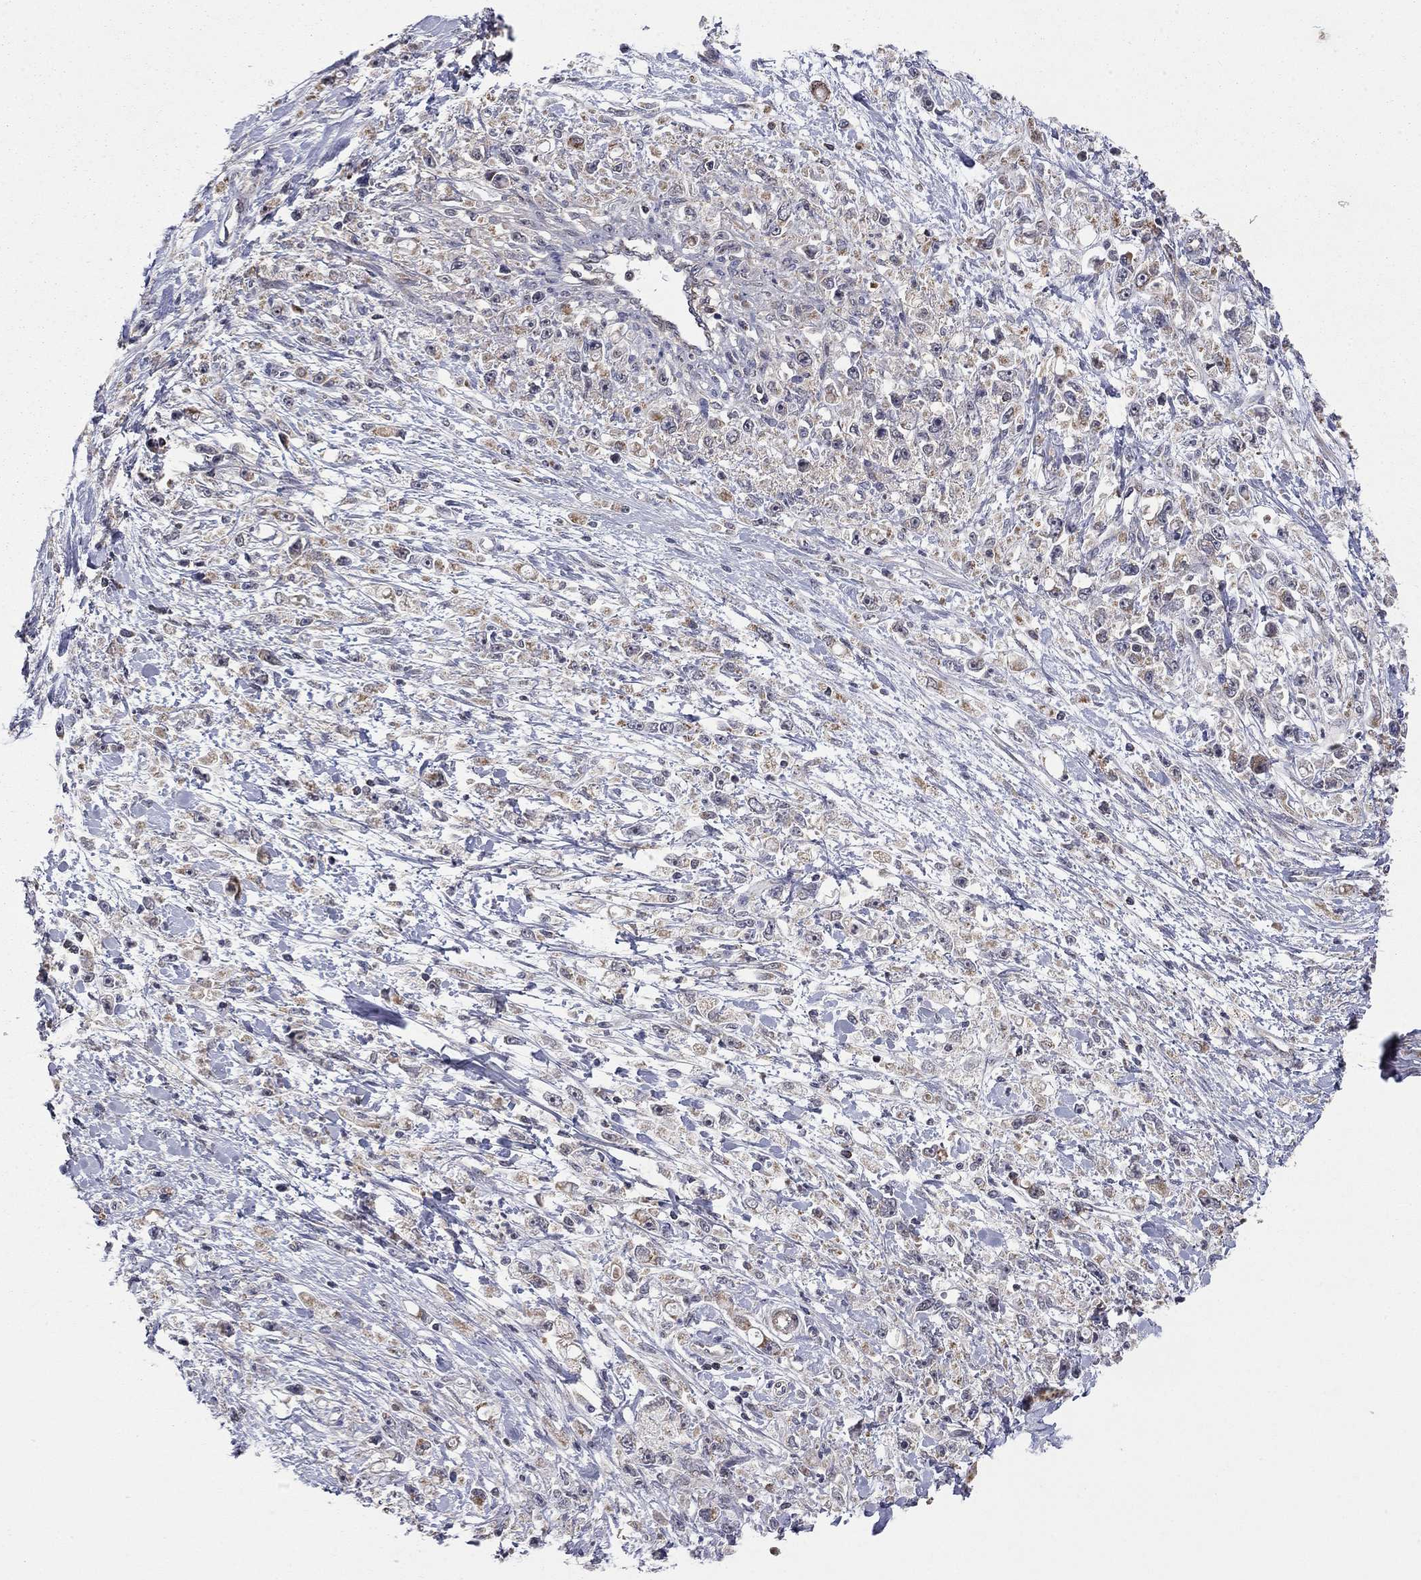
{"staining": {"intensity": "weak", "quantity": "25%-75%", "location": "cytoplasmic/membranous"}, "tissue": "stomach cancer", "cell_type": "Tumor cells", "image_type": "cancer", "snomed": [{"axis": "morphology", "description": "Adenocarcinoma, NOS"}, {"axis": "topography", "description": "Stomach"}], "caption": "Immunohistochemistry of adenocarcinoma (stomach) shows low levels of weak cytoplasmic/membranous staining in about 25%-75% of tumor cells.", "gene": "IDS", "patient": {"sex": "female", "age": 59}}